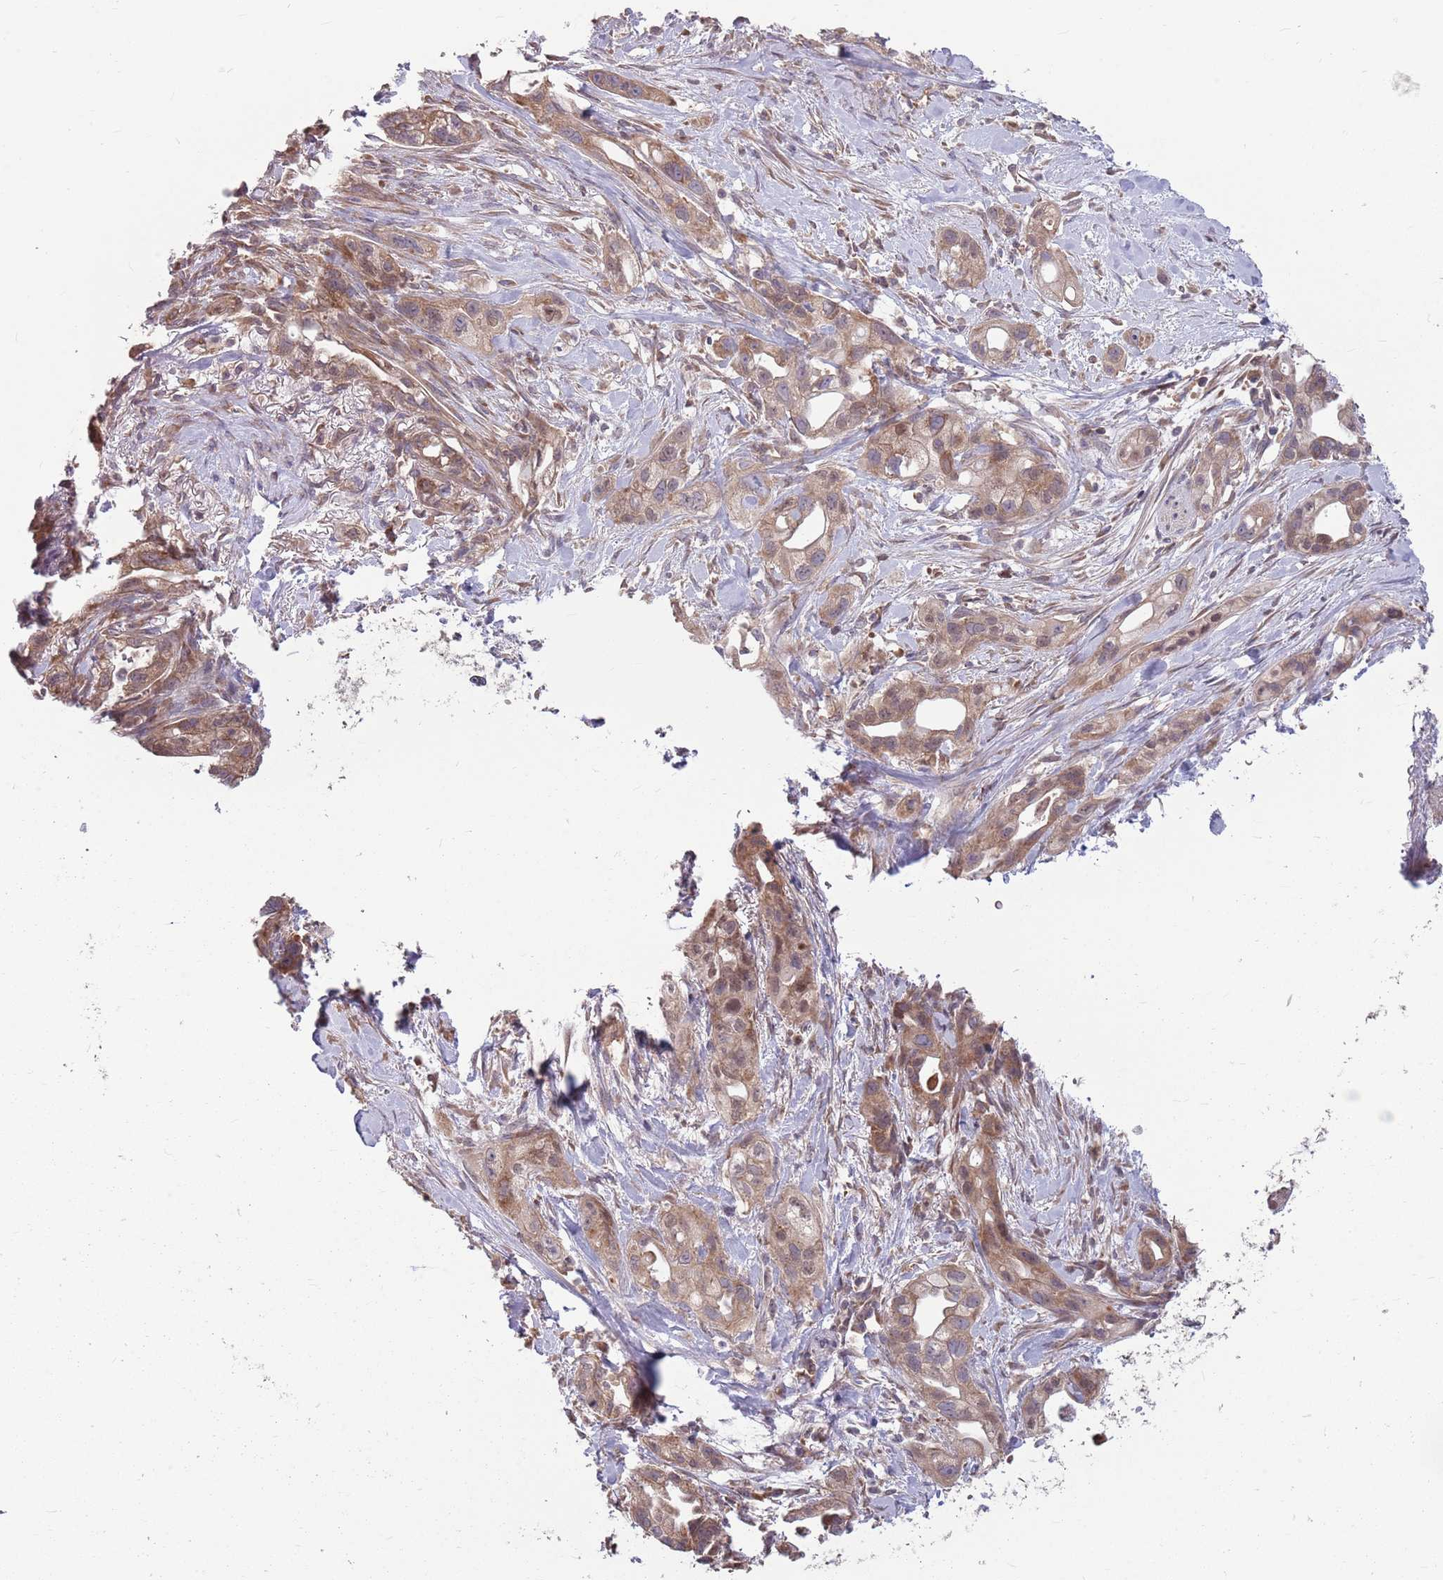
{"staining": {"intensity": "moderate", "quantity": ">75%", "location": "cytoplasmic/membranous"}, "tissue": "pancreatic cancer", "cell_type": "Tumor cells", "image_type": "cancer", "snomed": [{"axis": "morphology", "description": "Adenocarcinoma, NOS"}, {"axis": "topography", "description": "Pancreas"}], "caption": "Pancreatic cancer tissue exhibits moderate cytoplasmic/membranous staining in approximately >75% of tumor cells, visualized by immunohistochemistry.", "gene": "PPP1R27", "patient": {"sex": "male", "age": 44}}